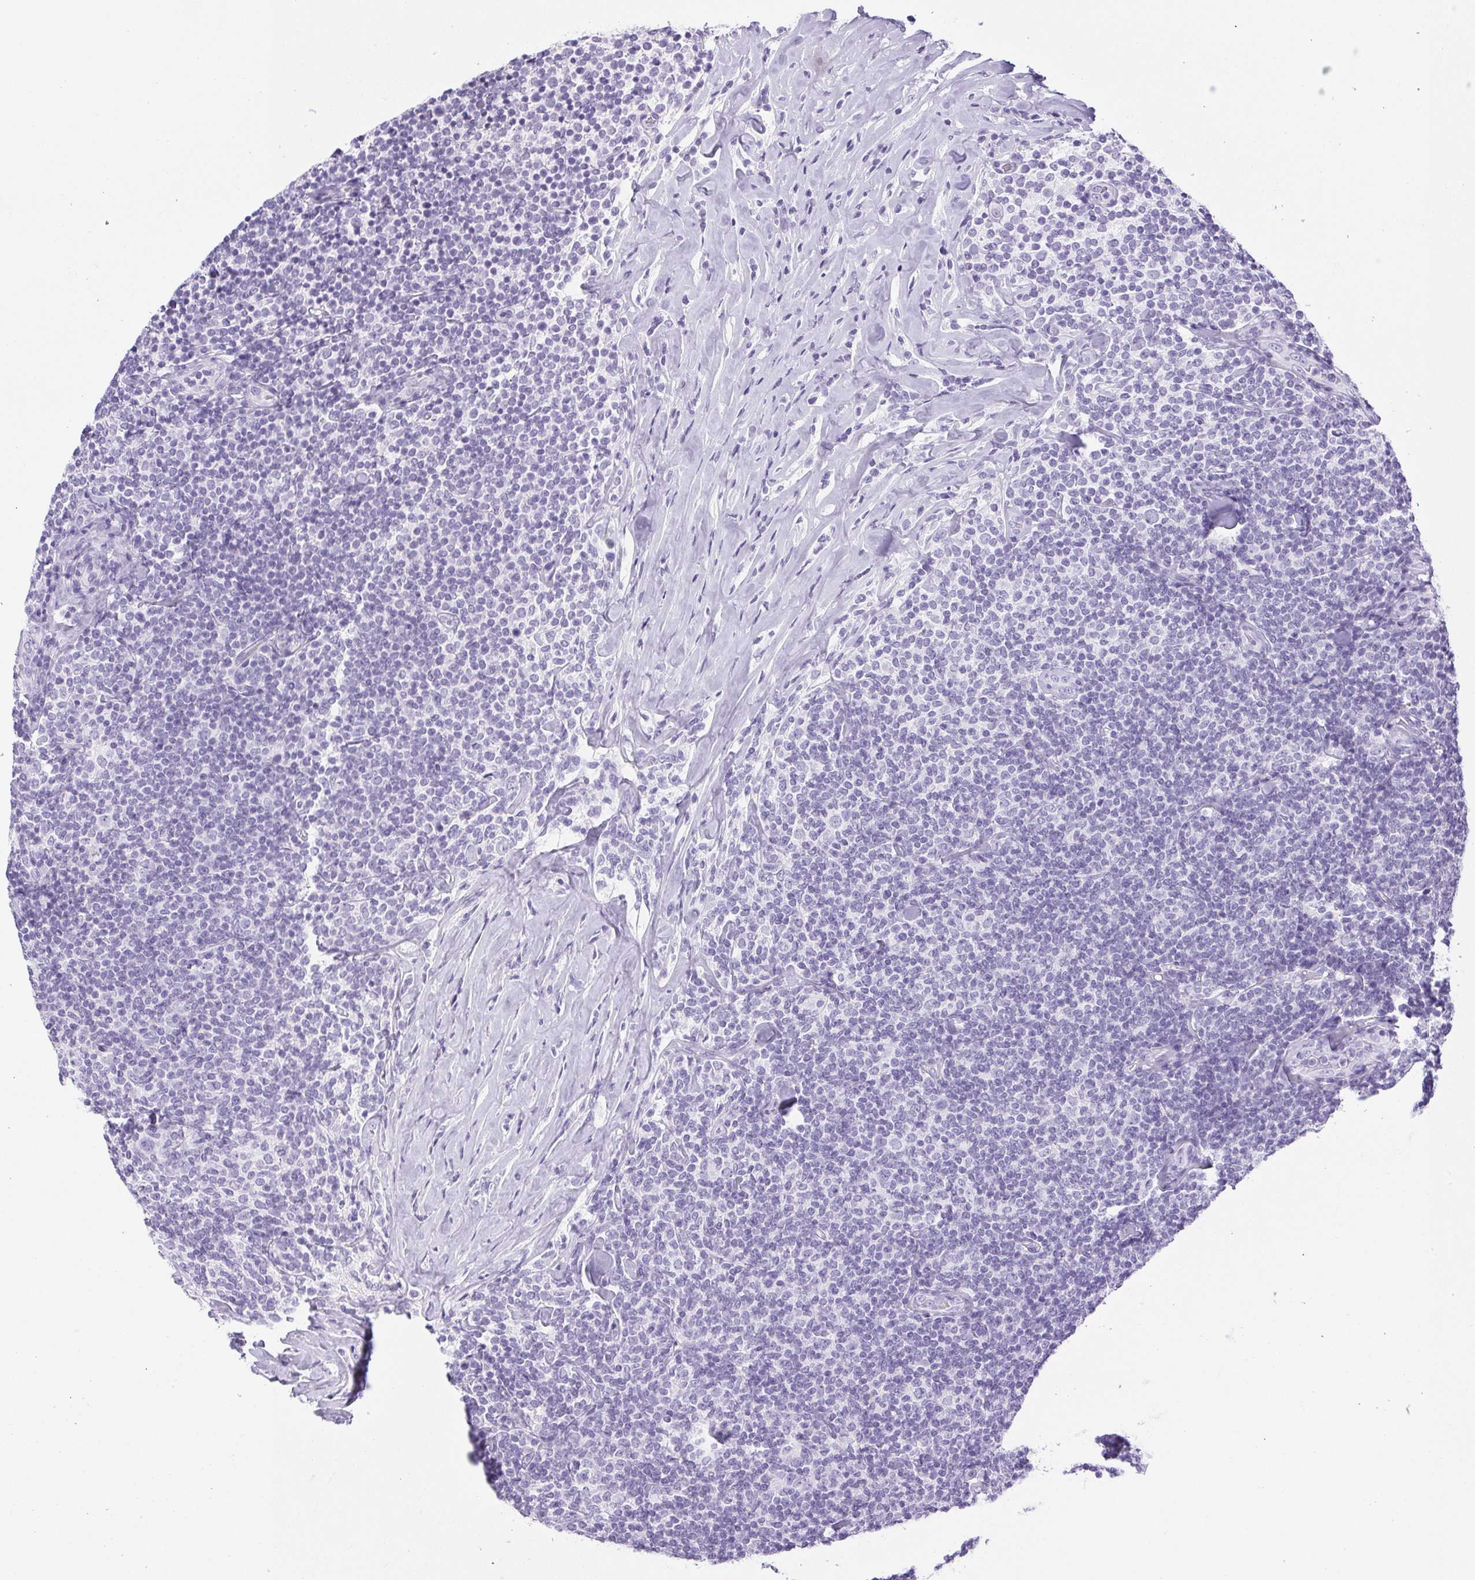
{"staining": {"intensity": "negative", "quantity": "none", "location": "none"}, "tissue": "lymphoma", "cell_type": "Tumor cells", "image_type": "cancer", "snomed": [{"axis": "morphology", "description": "Malignant lymphoma, non-Hodgkin's type, Low grade"}, {"axis": "topography", "description": "Lymph node"}], "caption": "Low-grade malignant lymphoma, non-Hodgkin's type was stained to show a protein in brown. There is no significant expression in tumor cells.", "gene": "HLA-G", "patient": {"sex": "female", "age": 56}}